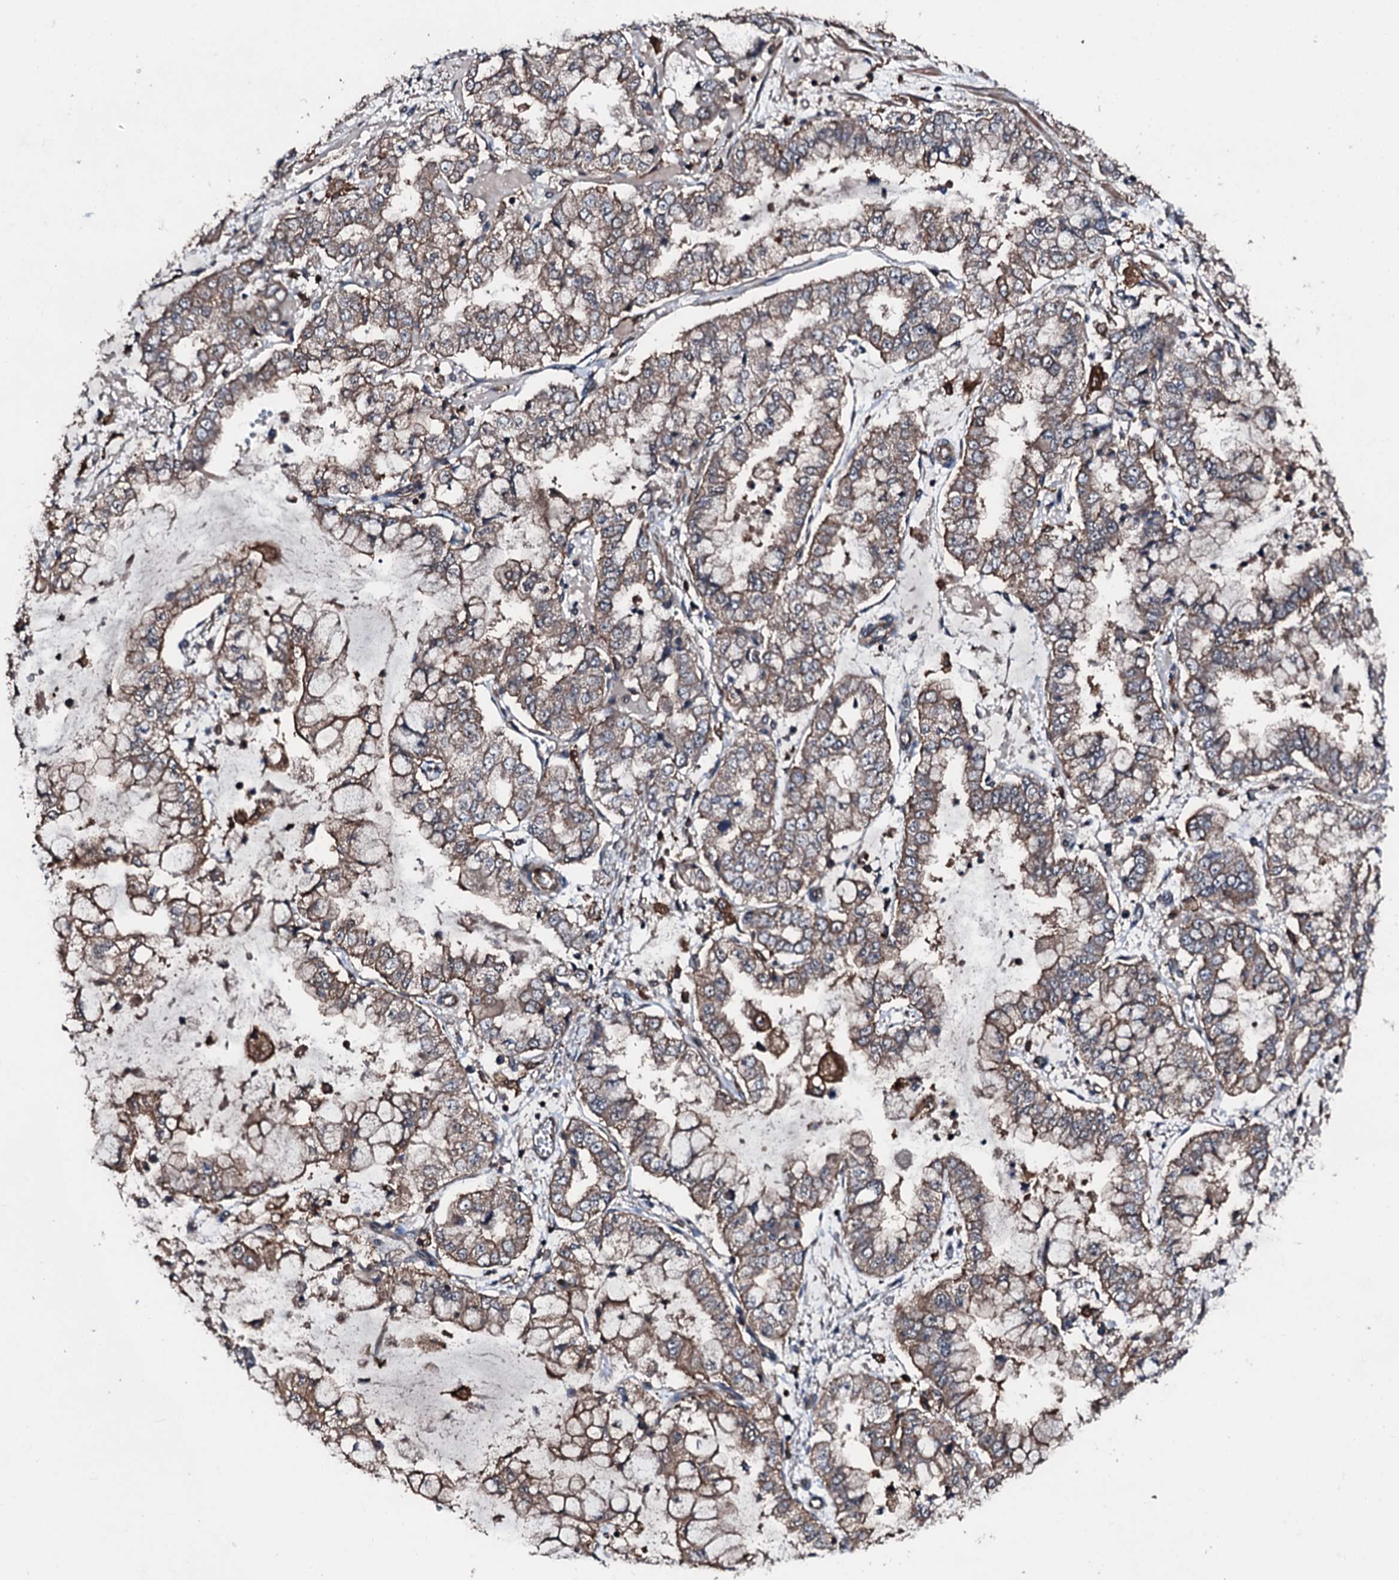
{"staining": {"intensity": "moderate", "quantity": "25%-75%", "location": "cytoplasmic/membranous"}, "tissue": "stomach cancer", "cell_type": "Tumor cells", "image_type": "cancer", "snomed": [{"axis": "morphology", "description": "Adenocarcinoma, NOS"}, {"axis": "topography", "description": "Stomach"}], "caption": "Adenocarcinoma (stomach) tissue exhibits moderate cytoplasmic/membranous positivity in about 25%-75% of tumor cells Nuclei are stained in blue.", "gene": "FGD4", "patient": {"sex": "male", "age": 76}}